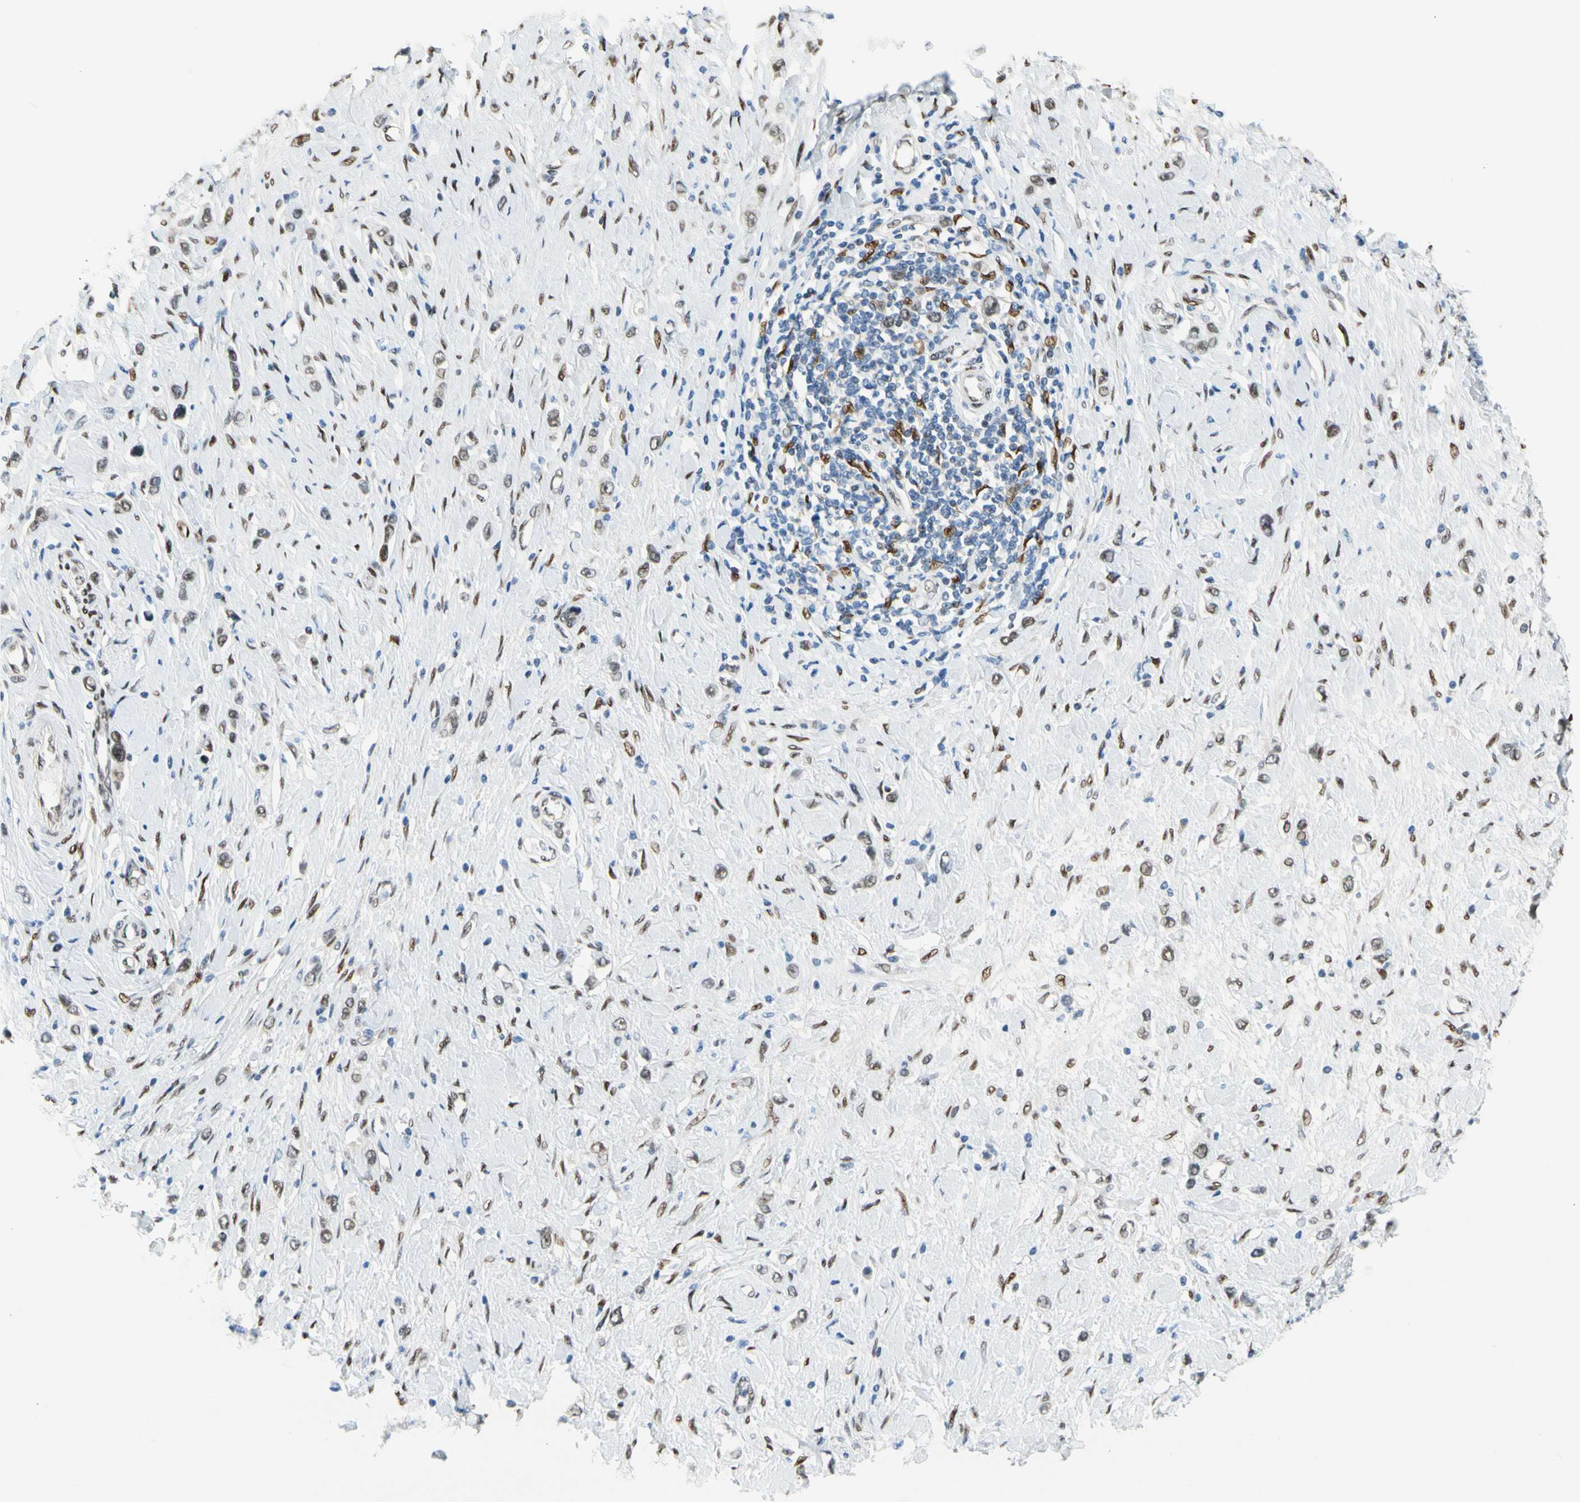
{"staining": {"intensity": "weak", "quantity": ">75%", "location": "nuclear"}, "tissue": "stomach cancer", "cell_type": "Tumor cells", "image_type": "cancer", "snomed": [{"axis": "morphology", "description": "Normal tissue, NOS"}, {"axis": "morphology", "description": "Adenocarcinoma, NOS"}, {"axis": "topography", "description": "Stomach, upper"}, {"axis": "topography", "description": "Stomach"}], "caption": "This is a photomicrograph of immunohistochemistry staining of stomach cancer (adenocarcinoma), which shows weak staining in the nuclear of tumor cells.", "gene": "NFIA", "patient": {"sex": "female", "age": 65}}